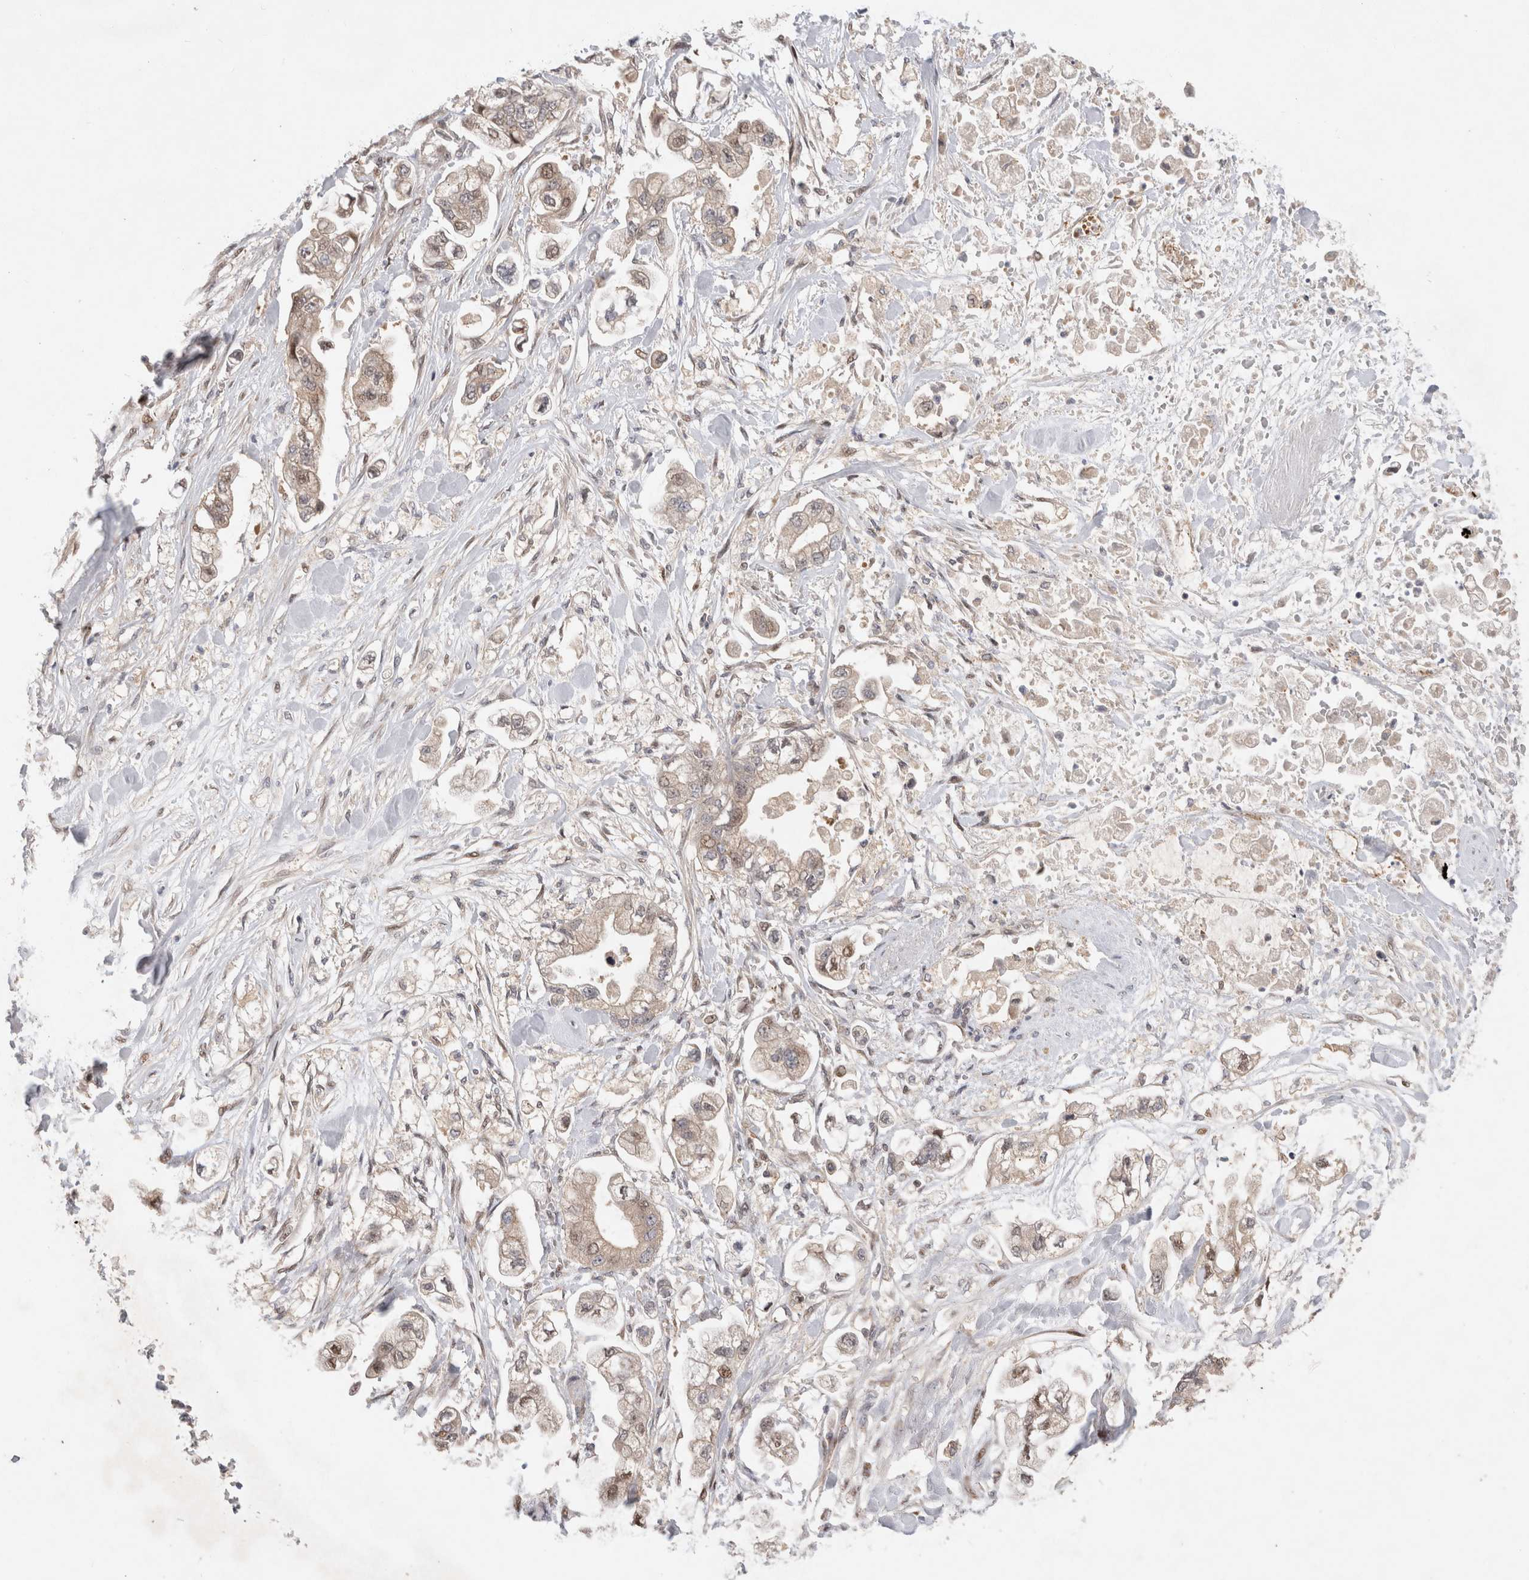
{"staining": {"intensity": "weak", "quantity": ">75%", "location": "cytoplasmic/membranous,nuclear"}, "tissue": "stomach cancer", "cell_type": "Tumor cells", "image_type": "cancer", "snomed": [{"axis": "morphology", "description": "Normal tissue, NOS"}, {"axis": "morphology", "description": "Adenocarcinoma, NOS"}, {"axis": "topography", "description": "Stomach"}], "caption": "Stomach cancer tissue shows weak cytoplasmic/membranous and nuclear positivity in approximately >75% of tumor cells", "gene": "HTT", "patient": {"sex": "male", "age": 62}}